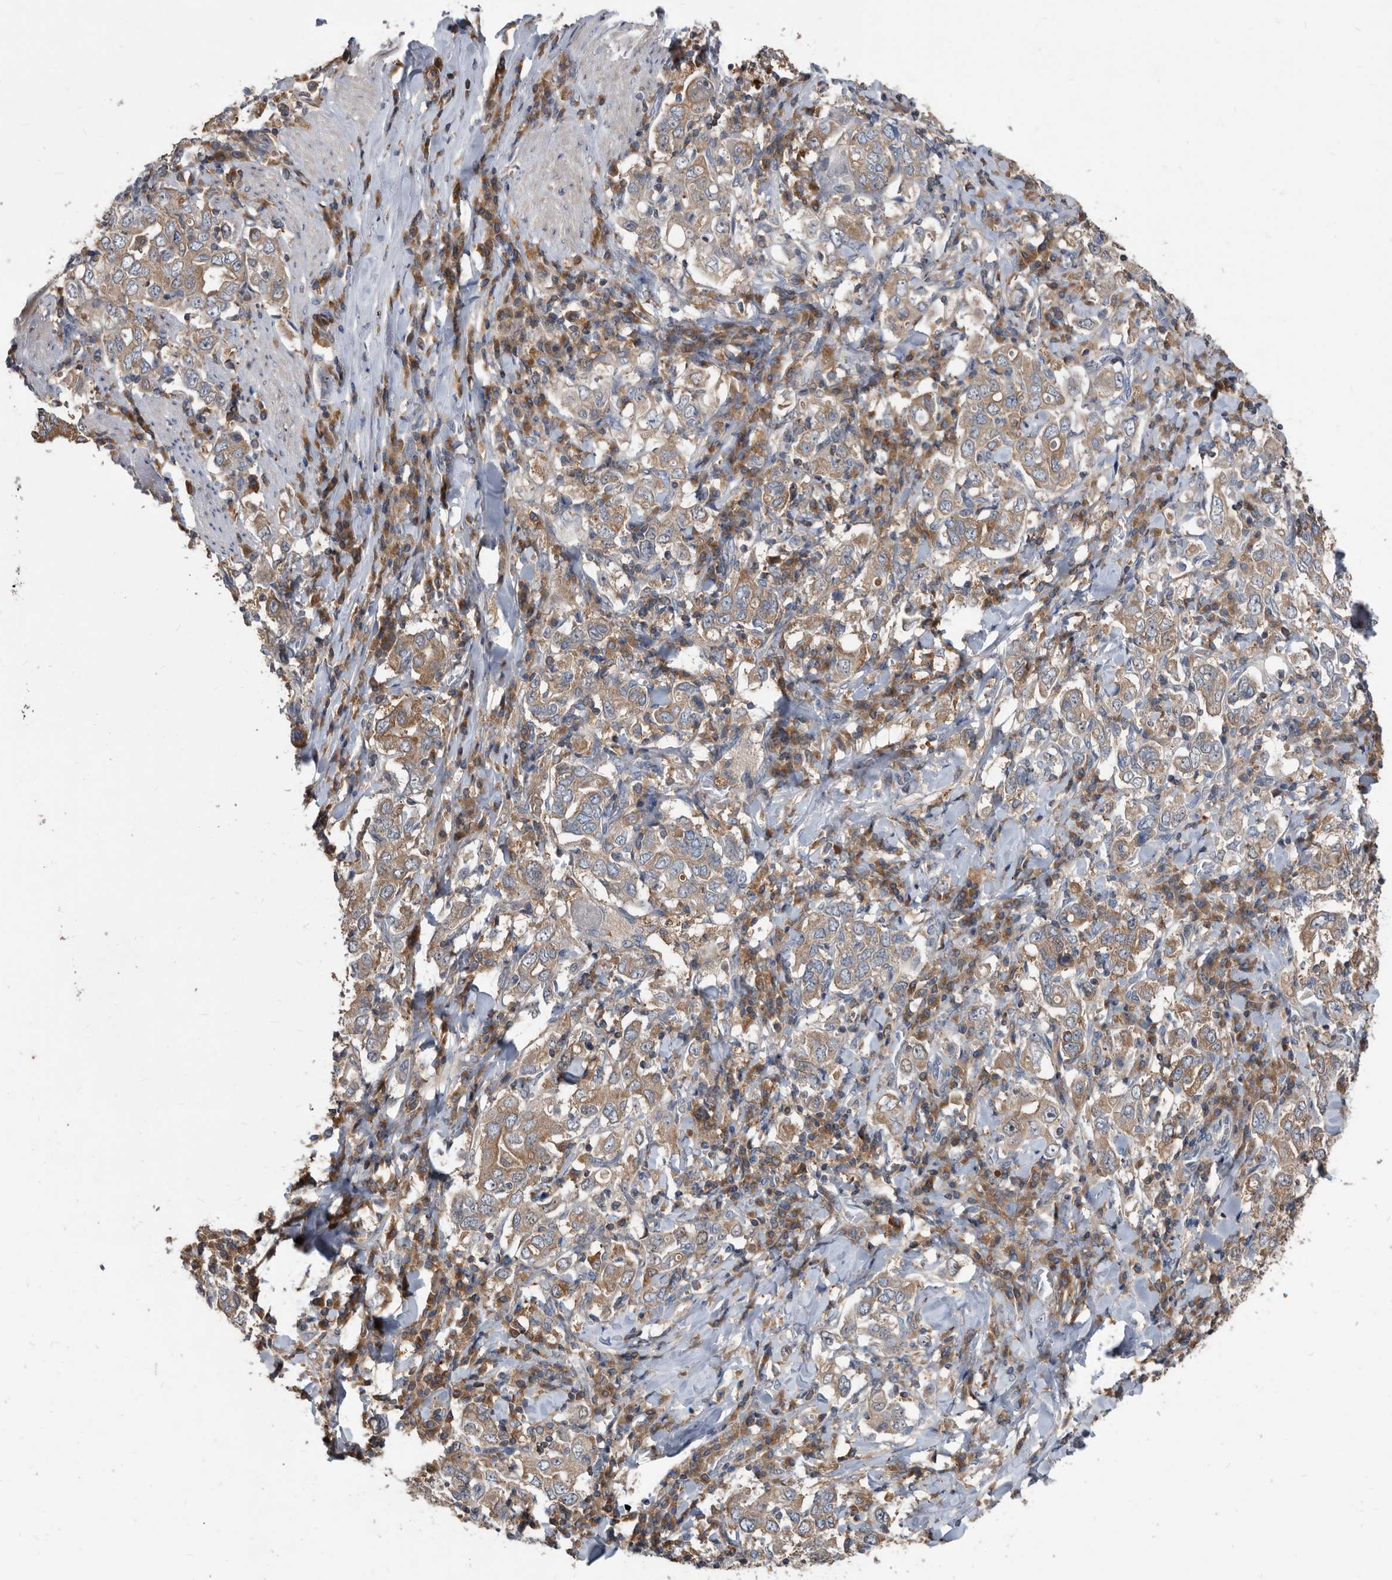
{"staining": {"intensity": "moderate", "quantity": ">75%", "location": "cytoplasmic/membranous"}, "tissue": "stomach cancer", "cell_type": "Tumor cells", "image_type": "cancer", "snomed": [{"axis": "morphology", "description": "Adenocarcinoma, NOS"}, {"axis": "topography", "description": "Stomach, upper"}], "caption": "Immunohistochemistry of human stomach cancer exhibits medium levels of moderate cytoplasmic/membranous staining in approximately >75% of tumor cells.", "gene": "APEH", "patient": {"sex": "male", "age": 62}}